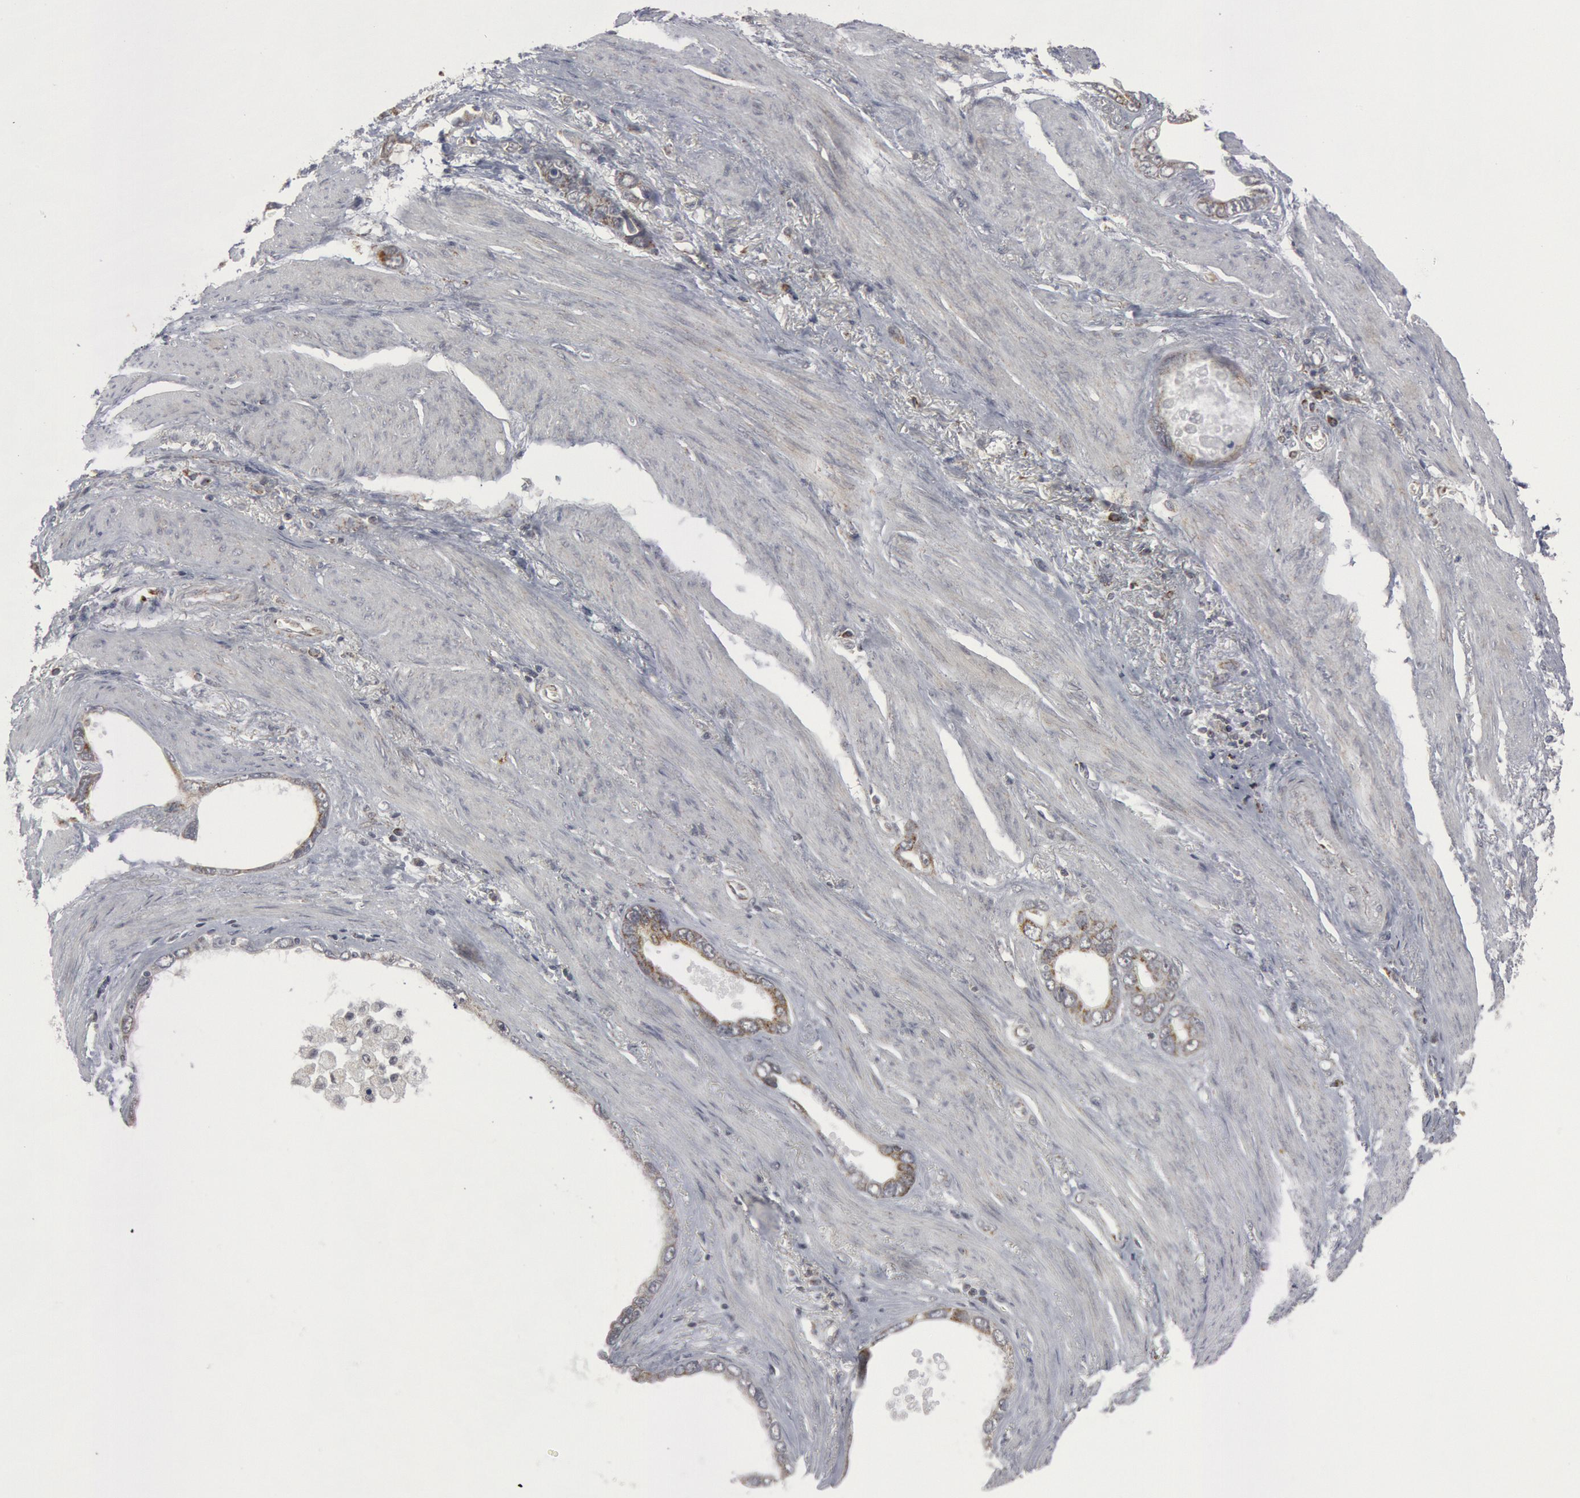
{"staining": {"intensity": "weak", "quantity": "25%-75%", "location": "cytoplasmic/membranous"}, "tissue": "stomach cancer", "cell_type": "Tumor cells", "image_type": "cancer", "snomed": [{"axis": "morphology", "description": "Adenocarcinoma, NOS"}, {"axis": "topography", "description": "Stomach"}], "caption": "DAB (3,3'-diaminobenzidine) immunohistochemical staining of stomach adenocarcinoma shows weak cytoplasmic/membranous protein expression in about 25%-75% of tumor cells.", "gene": "CASP9", "patient": {"sex": "male", "age": 78}}